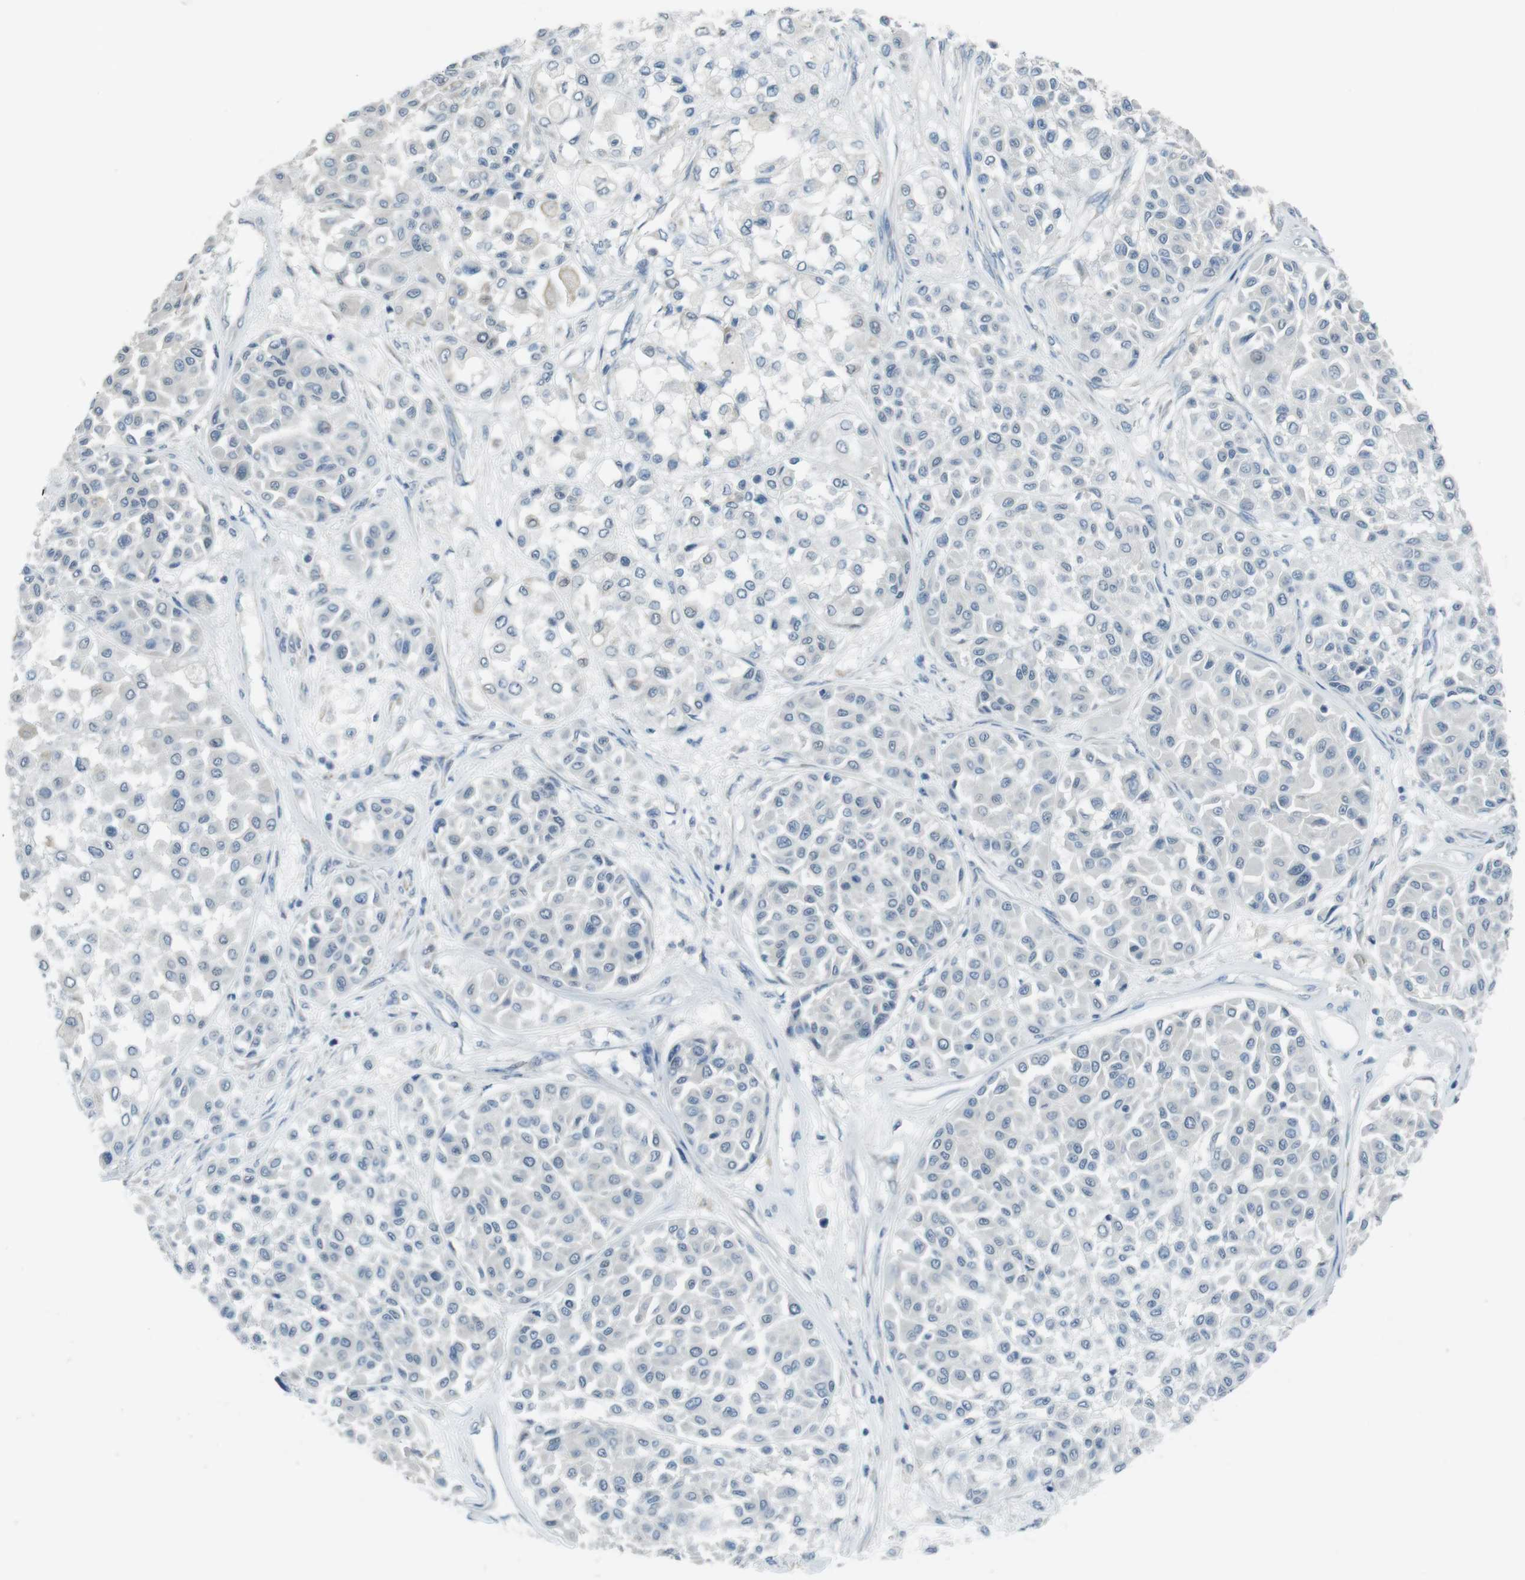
{"staining": {"intensity": "negative", "quantity": "none", "location": "none"}, "tissue": "melanoma", "cell_type": "Tumor cells", "image_type": "cancer", "snomed": [{"axis": "morphology", "description": "Malignant melanoma, Metastatic site"}, {"axis": "topography", "description": "Soft tissue"}], "caption": "IHC micrograph of neoplastic tissue: malignant melanoma (metastatic site) stained with DAB demonstrates no significant protein positivity in tumor cells.", "gene": "ENTPD7", "patient": {"sex": "male", "age": 41}}